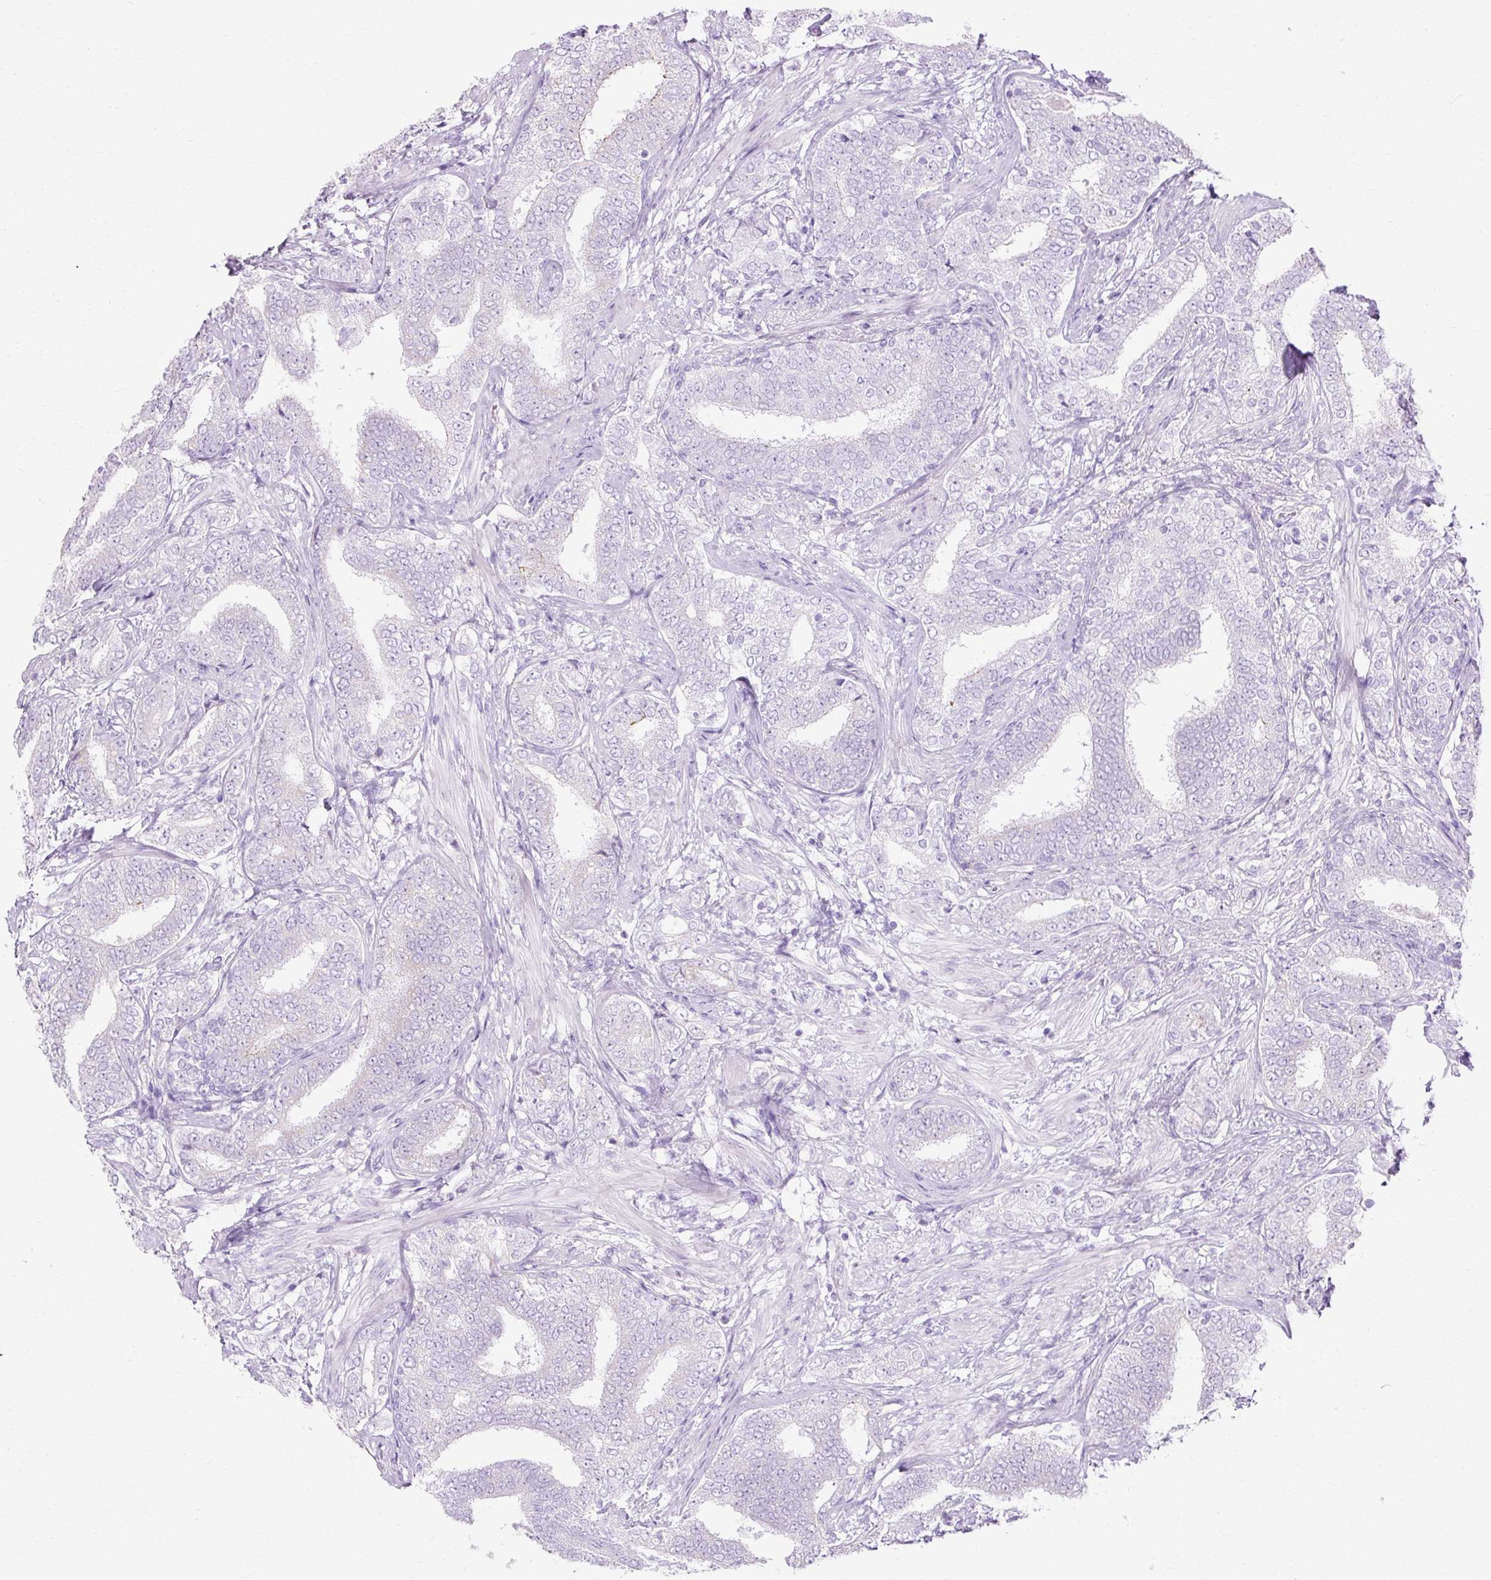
{"staining": {"intensity": "negative", "quantity": "none", "location": "none"}, "tissue": "prostate cancer", "cell_type": "Tumor cells", "image_type": "cancer", "snomed": [{"axis": "morphology", "description": "Adenocarcinoma, High grade"}, {"axis": "topography", "description": "Prostate"}], "caption": "Immunohistochemical staining of prostate high-grade adenocarcinoma exhibits no significant positivity in tumor cells.", "gene": "HSD11B1", "patient": {"sex": "male", "age": 72}}